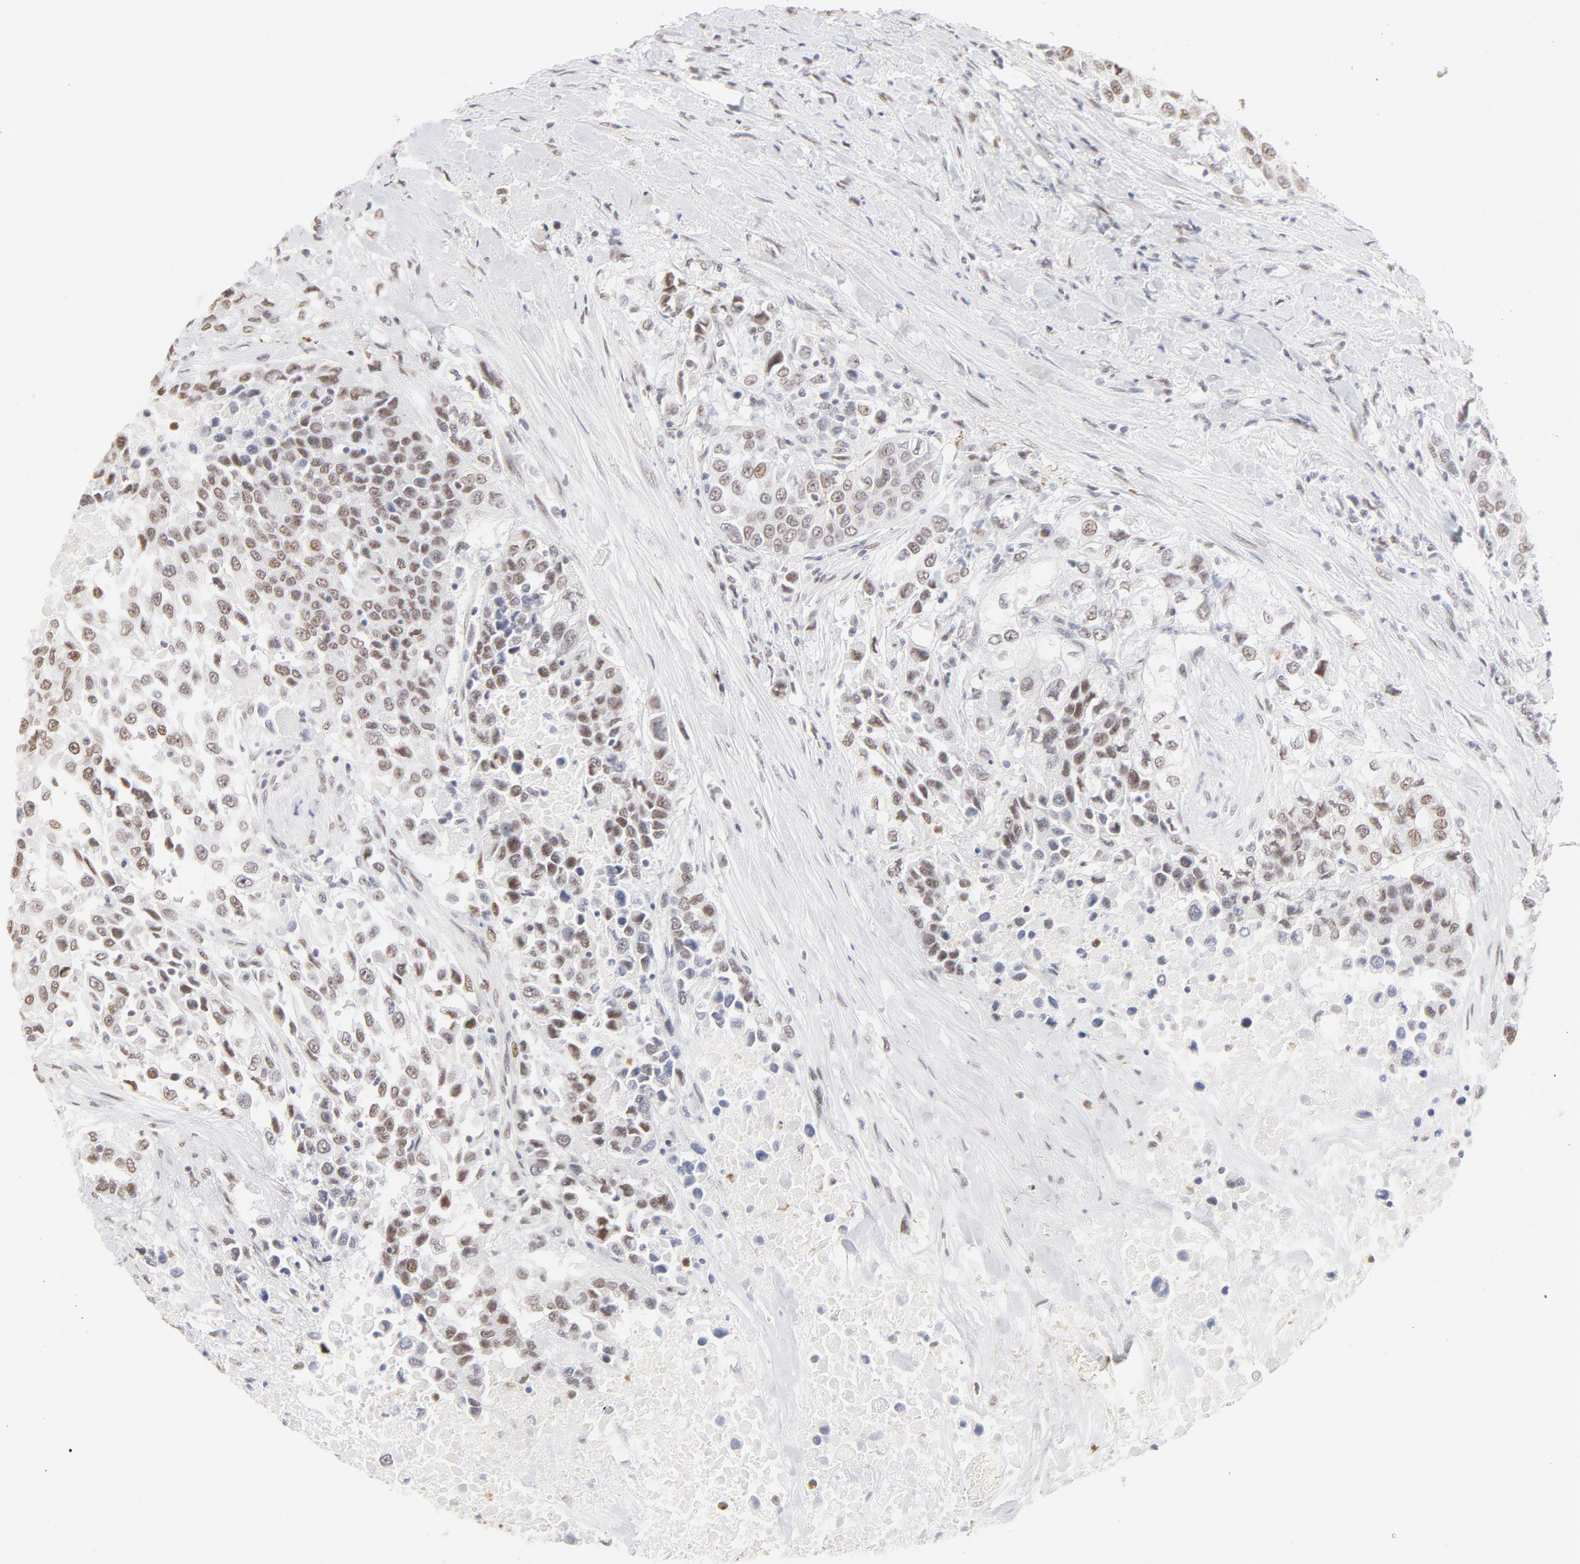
{"staining": {"intensity": "weak", "quantity": "25%-75%", "location": "nuclear"}, "tissue": "urothelial cancer", "cell_type": "Tumor cells", "image_type": "cancer", "snomed": [{"axis": "morphology", "description": "Urothelial carcinoma, High grade"}, {"axis": "topography", "description": "Urinary bladder"}], "caption": "Protein expression analysis of human urothelial cancer reveals weak nuclear expression in about 25%-75% of tumor cells.", "gene": "PBX1", "patient": {"sex": "female", "age": 80}}